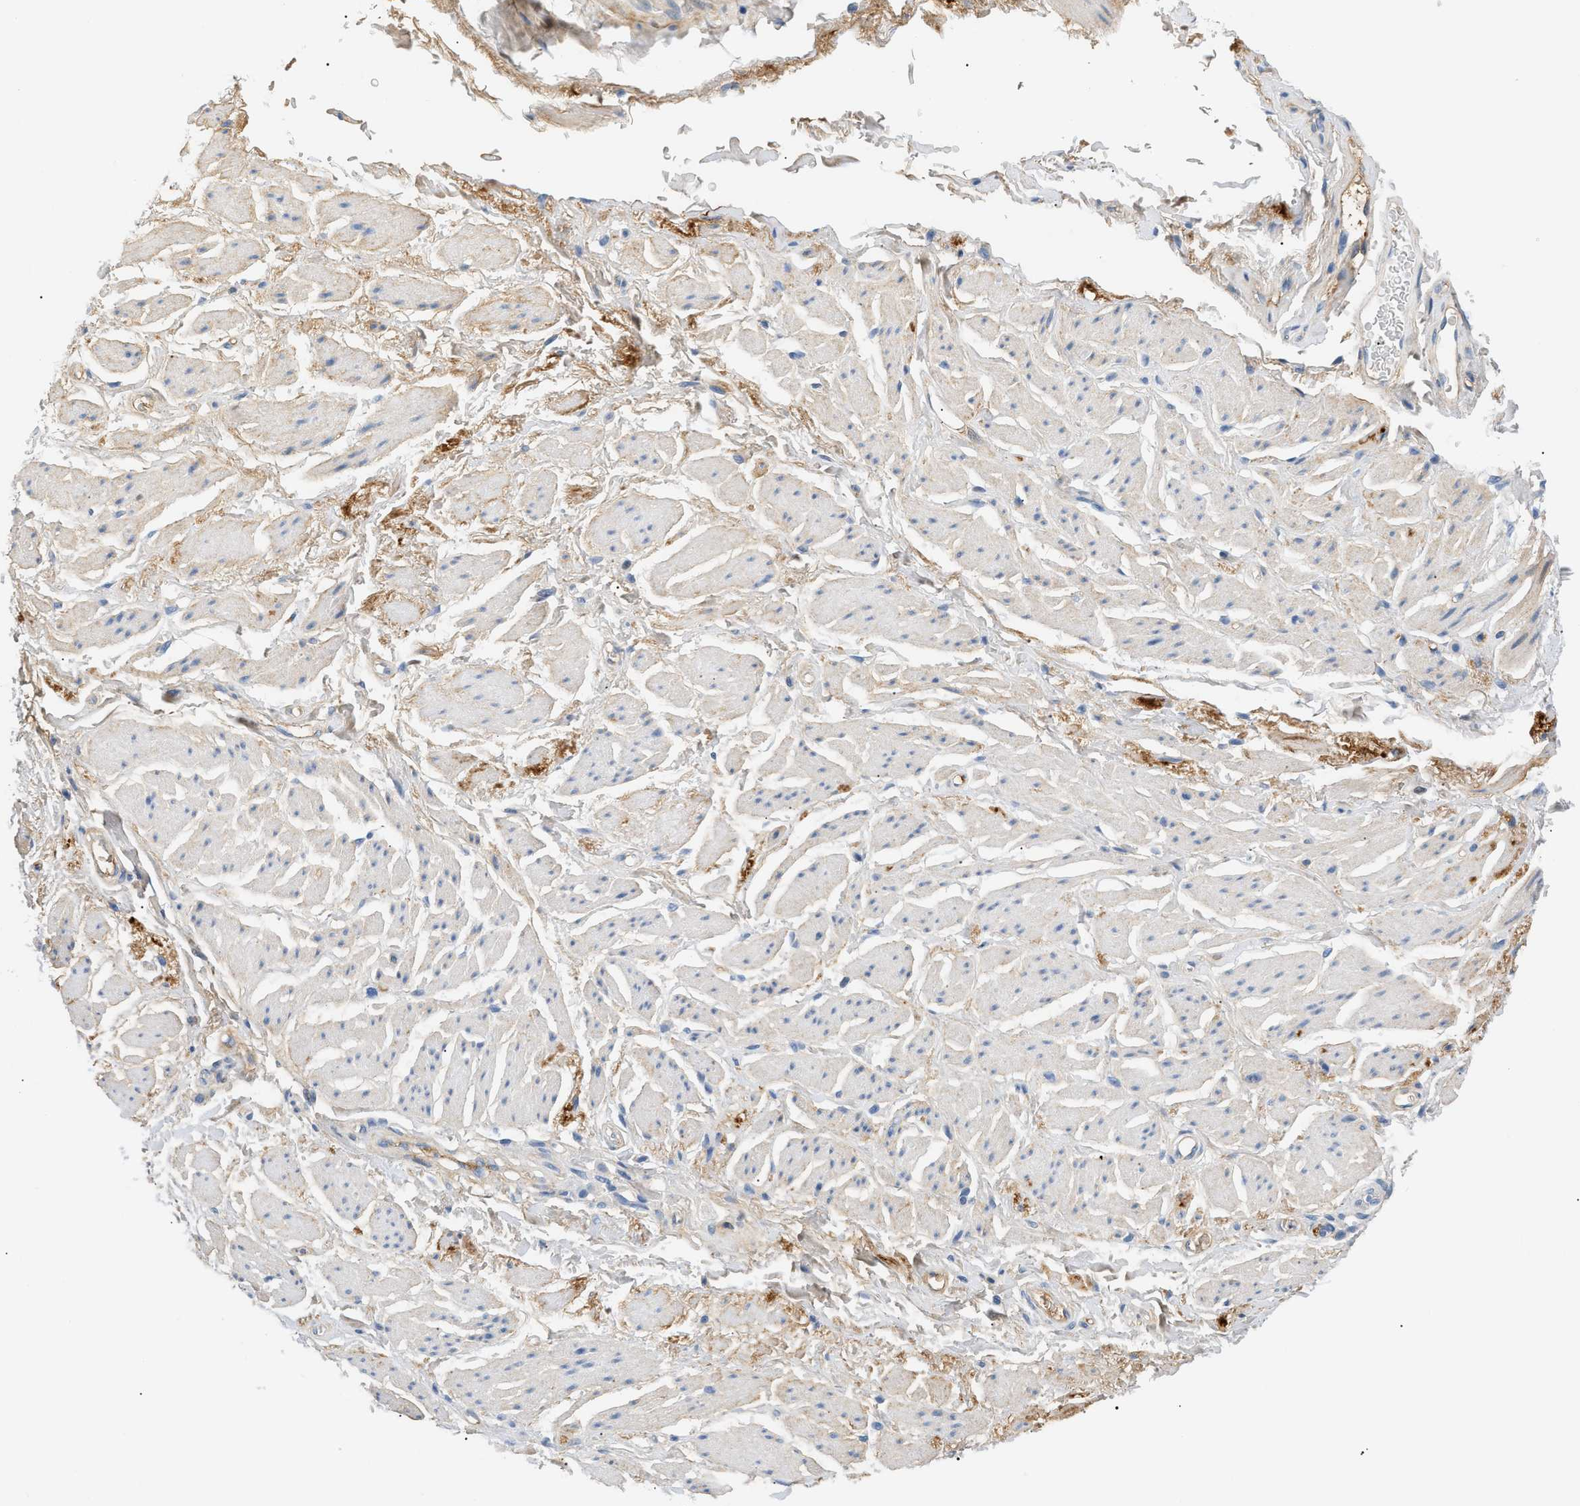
{"staining": {"intensity": "negative", "quantity": "none", "location": "none"}, "tissue": "adipose tissue", "cell_type": "Adipocytes", "image_type": "normal", "snomed": [{"axis": "morphology", "description": "Normal tissue, NOS"}, {"axis": "topography", "description": "Soft tissue"}, {"axis": "topography", "description": "Peripheral nerve tissue"}], "caption": "The histopathology image displays no significant positivity in adipocytes of adipose tissue.", "gene": "CFH", "patient": {"sex": "female", "age": 71}}